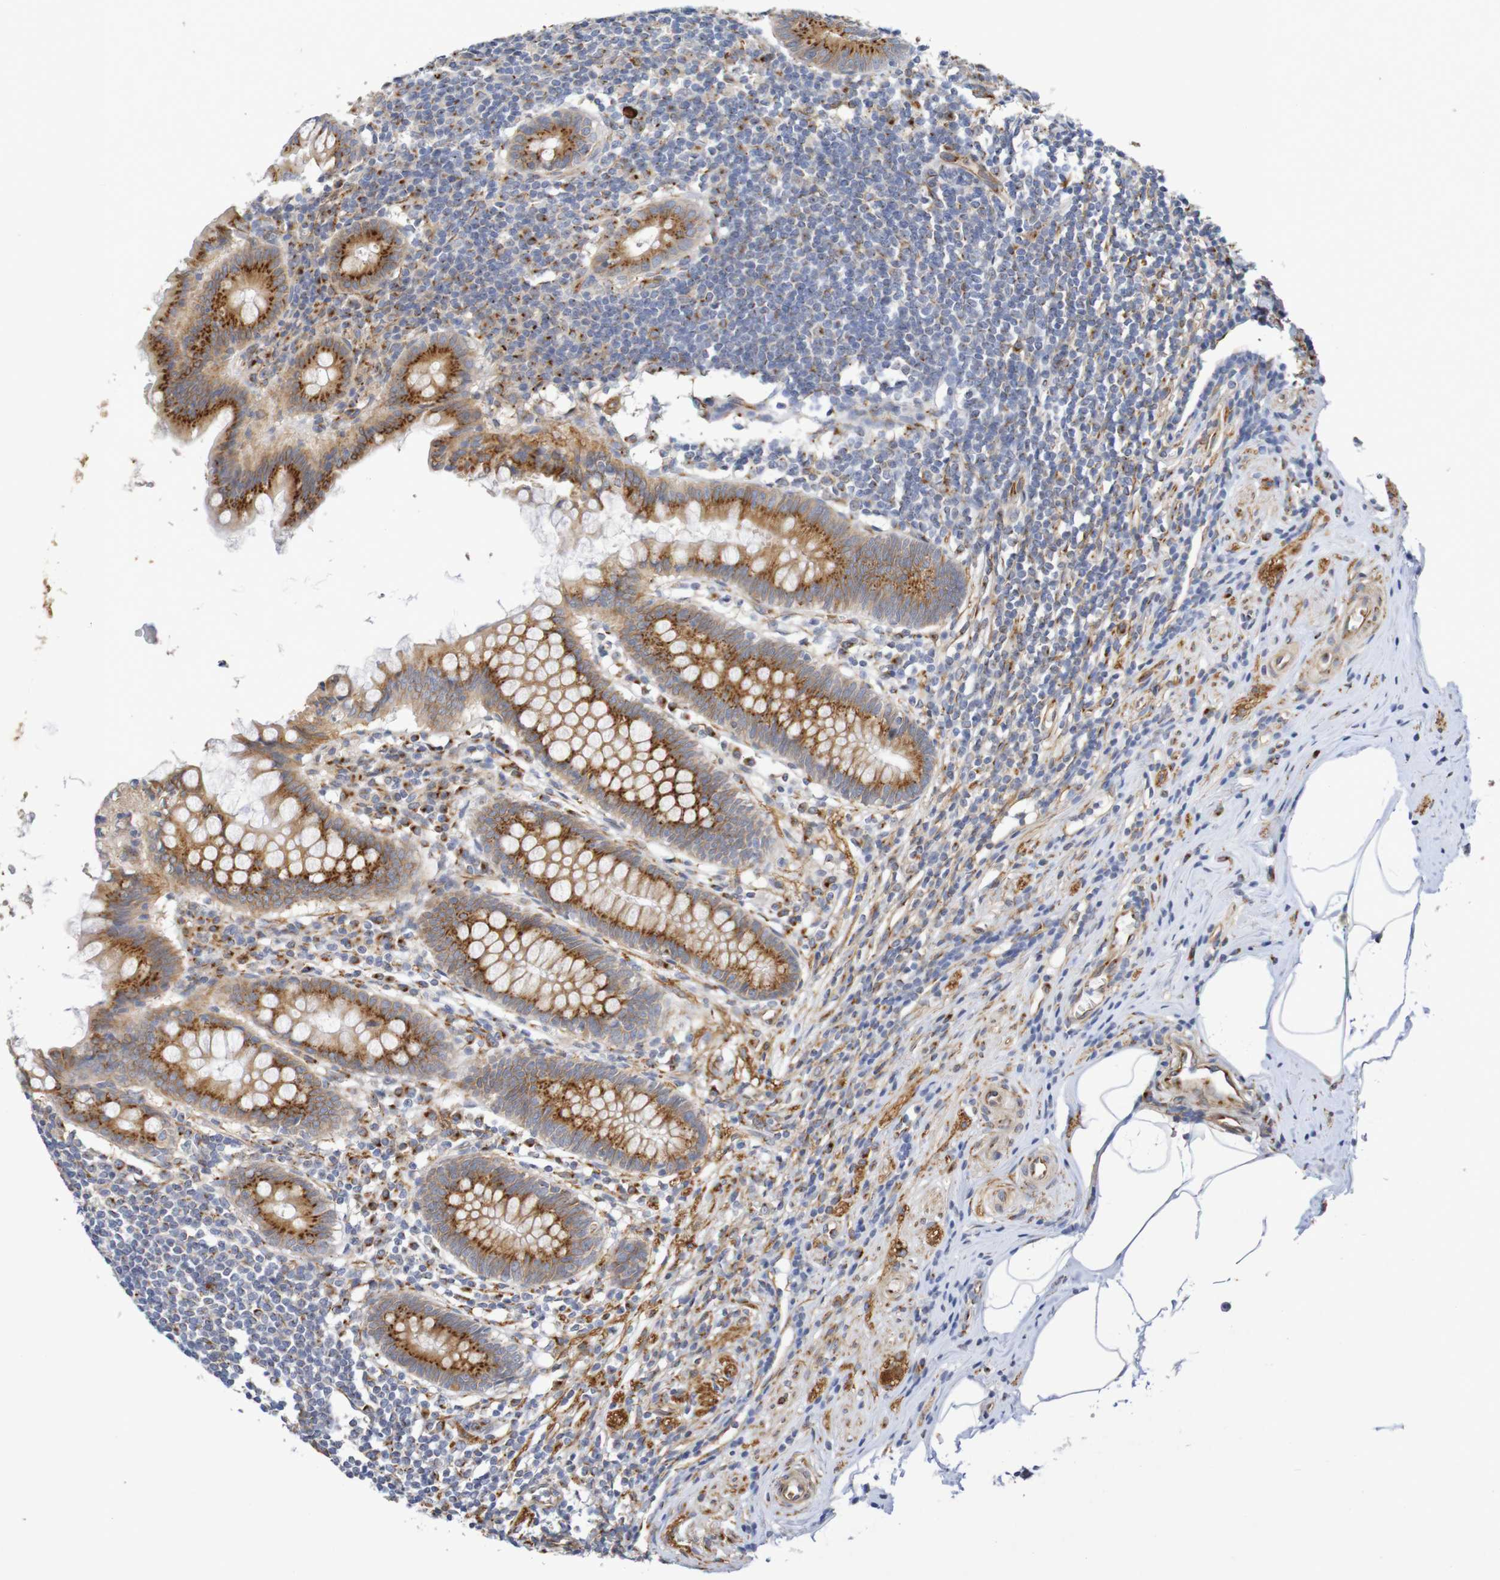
{"staining": {"intensity": "moderate", "quantity": ">75%", "location": "cytoplasmic/membranous"}, "tissue": "appendix", "cell_type": "Glandular cells", "image_type": "normal", "snomed": [{"axis": "morphology", "description": "Normal tissue, NOS"}, {"axis": "topography", "description": "Appendix"}], "caption": "About >75% of glandular cells in normal human appendix demonstrate moderate cytoplasmic/membranous protein positivity as visualized by brown immunohistochemical staining.", "gene": "DCP2", "patient": {"sex": "female", "age": 50}}